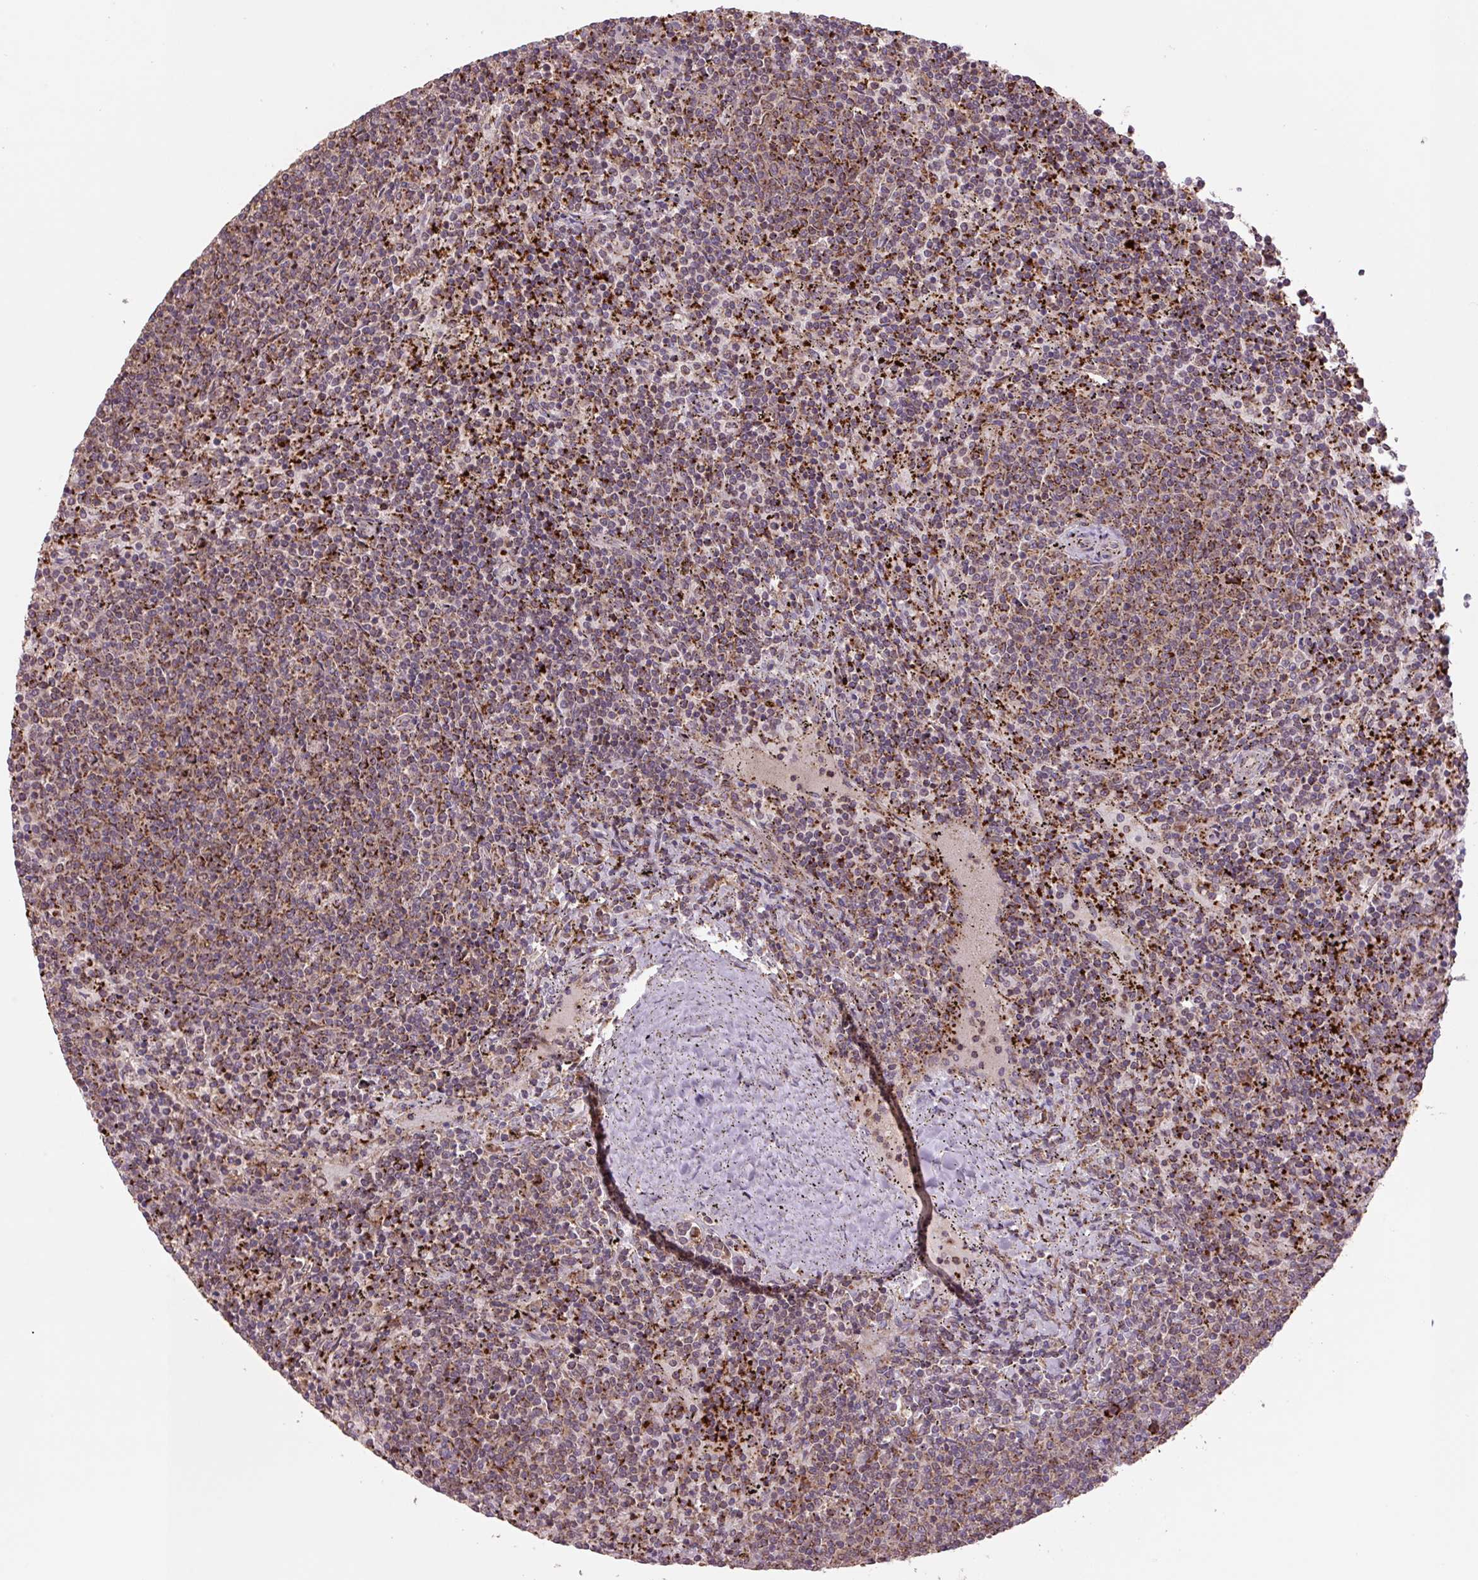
{"staining": {"intensity": "moderate", "quantity": ">75%", "location": "cytoplasmic/membranous"}, "tissue": "lymphoma", "cell_type": "Tumor cells", "image_type": "cancer", "snomed": [{"axis": "morphology", "description": "Malignant lymphoma, non-Hodgkin's type, Low grade"}, {"axis": "topography", "description": "Spleen"}], "caption": "The histopathology image demonstrates immunohistochemical staining of low-grade malignant lymphoma, non-Hodgkin's type. There is moderate cytoplasmic/membranous positivity is identified in about >75% of tumor cells.", "gene": "TMEM160", "patient": {"sex": "female", "age": 50}}